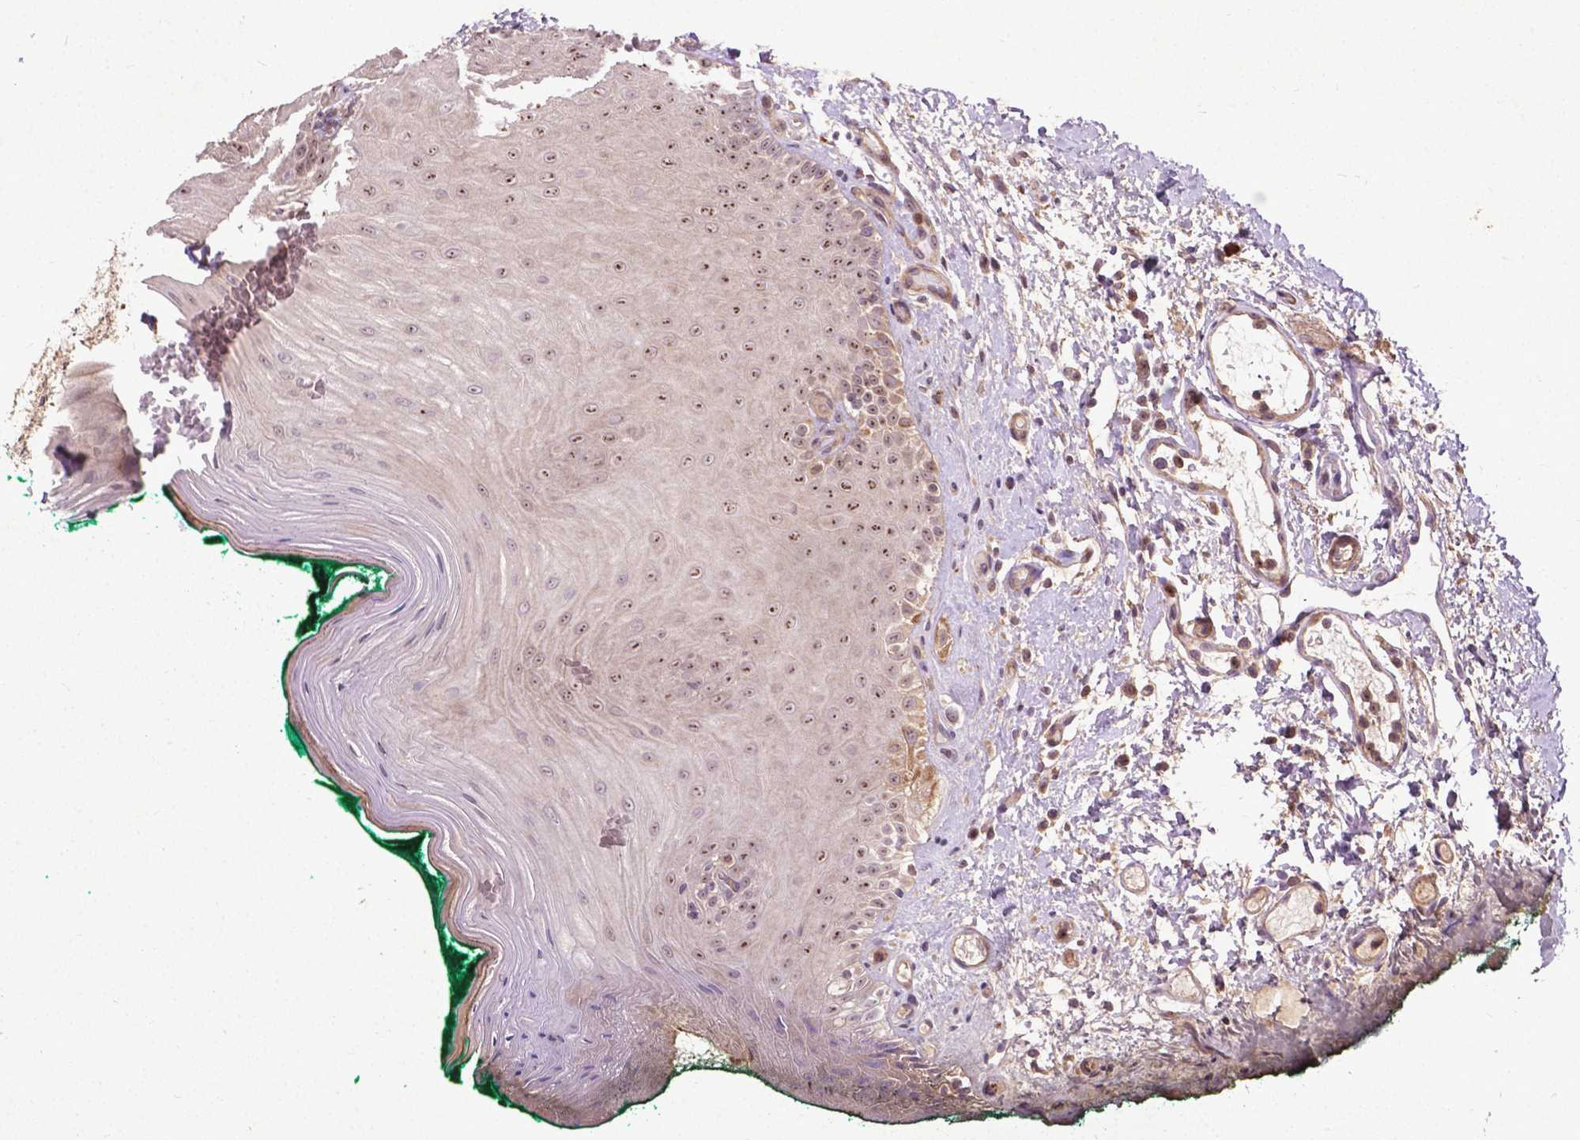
{"staining": {"intensity": "moderate", "quantity": ">75%", "location": "cytoplasmic/membranous,nuclear"}, "tissue": "oral mucosa", "cell_type": "Squamous epithelial cells", "image_type": "normal", "snomed": [{"axis": "morphology", "description": "Normal tissue, NOS"}, {"axis": "topography", "description": "Oral tissue"}], "caption": "A brown stain labels moderate cytoplasmic/membranous,nuclear staining of a protein in squamous epithelial cells of benign oral mucosa.", "gene": "PARP3", "patient": {"sex": "female", "age": 83}}